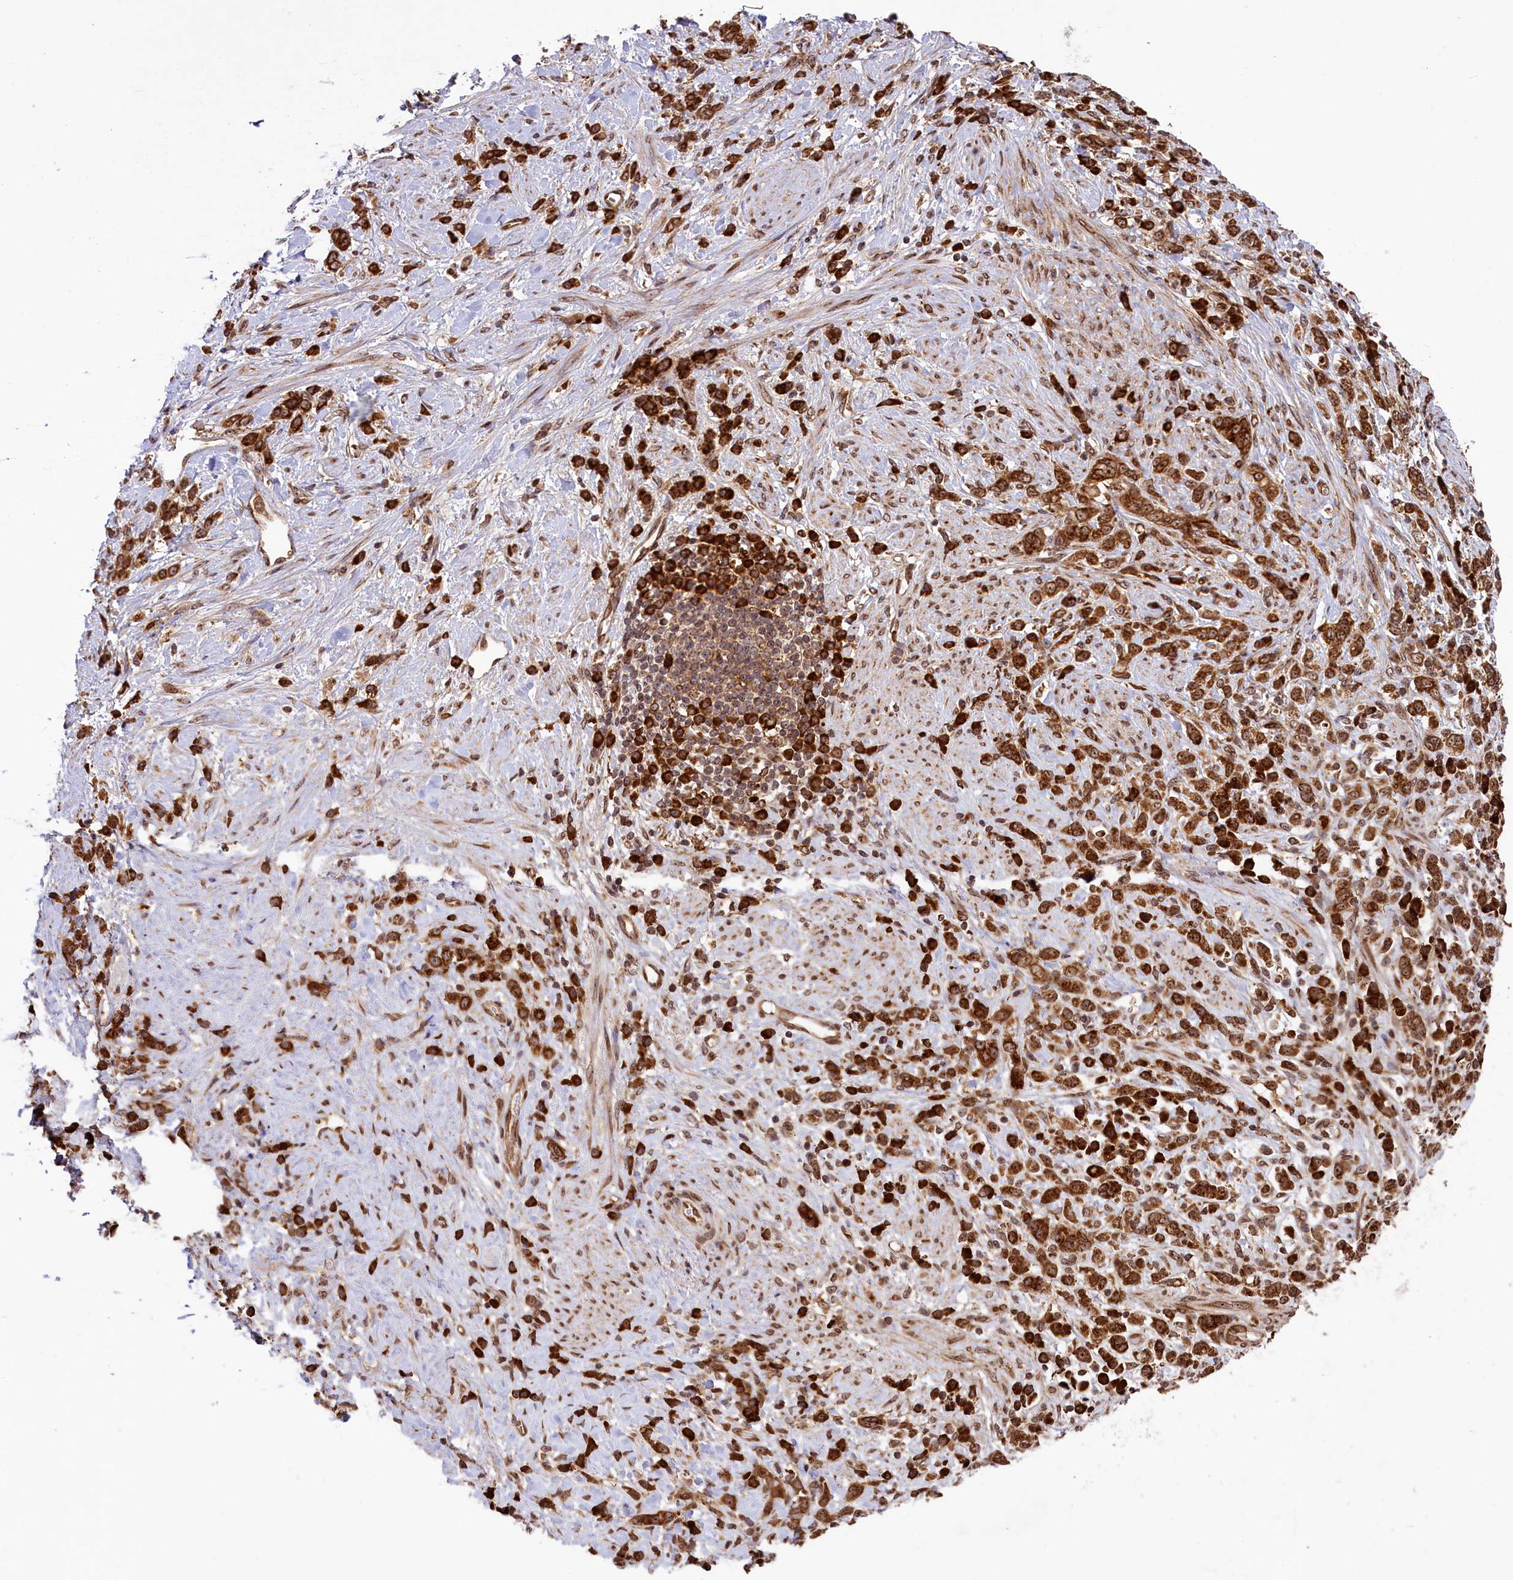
{"staining": {"intensity": "strong", "quantity": ">75%", "location": "cytoplasmic/membranous"}, "tissue": "stomach cancer", "cell_type": "Tumor cells", "image_type": "cancer", "snomed": [{"axis": "morphology", "description": "Adenocarcinoma, NOS"}, {"axis": "topography", "description": "Stomach"}], "caption": "This micrograph exhibits stomach cancer (adenocarcinoma) stained with immunohistochemistry (IHC) to label a protein in brown. The cytoplasmic/membranous of tumor cells show strong positivity for the protein. Nuclei are counter-stained blue.", "gene": "LARP4", "patient": {"sex": "female", "age": 60}}